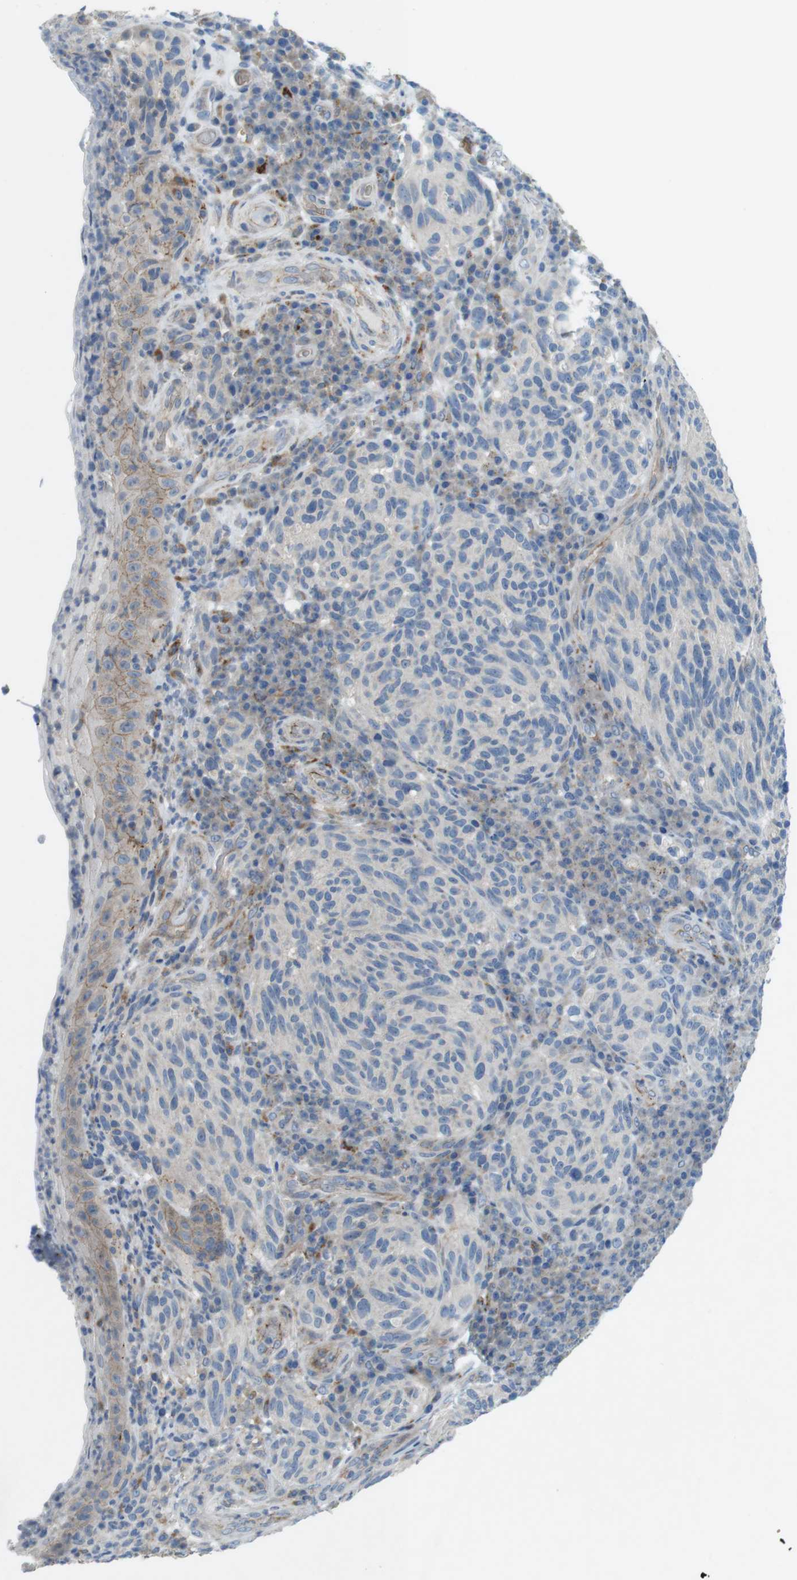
{"staining": {"intensity": "negative", "quantity": "none", "location": "none"}, "tissue": "melanoma", "cell_type": "Tumor cells", "image_type": "cancer", "snomed": [{"axis": "morphology", "description": "Malignant melanoma, NOS"}, {"axis": "topography", "description": "Skin"}], "caption": "This histopathology image is of melanoma stained with immunohistochemistry (IHC) to label a protein in brown with the nuclei are counter-stained blue. There is no positivity in tumor cells.", "gene": "TYW1", "patient": {"sex": "female", "age": 73}}